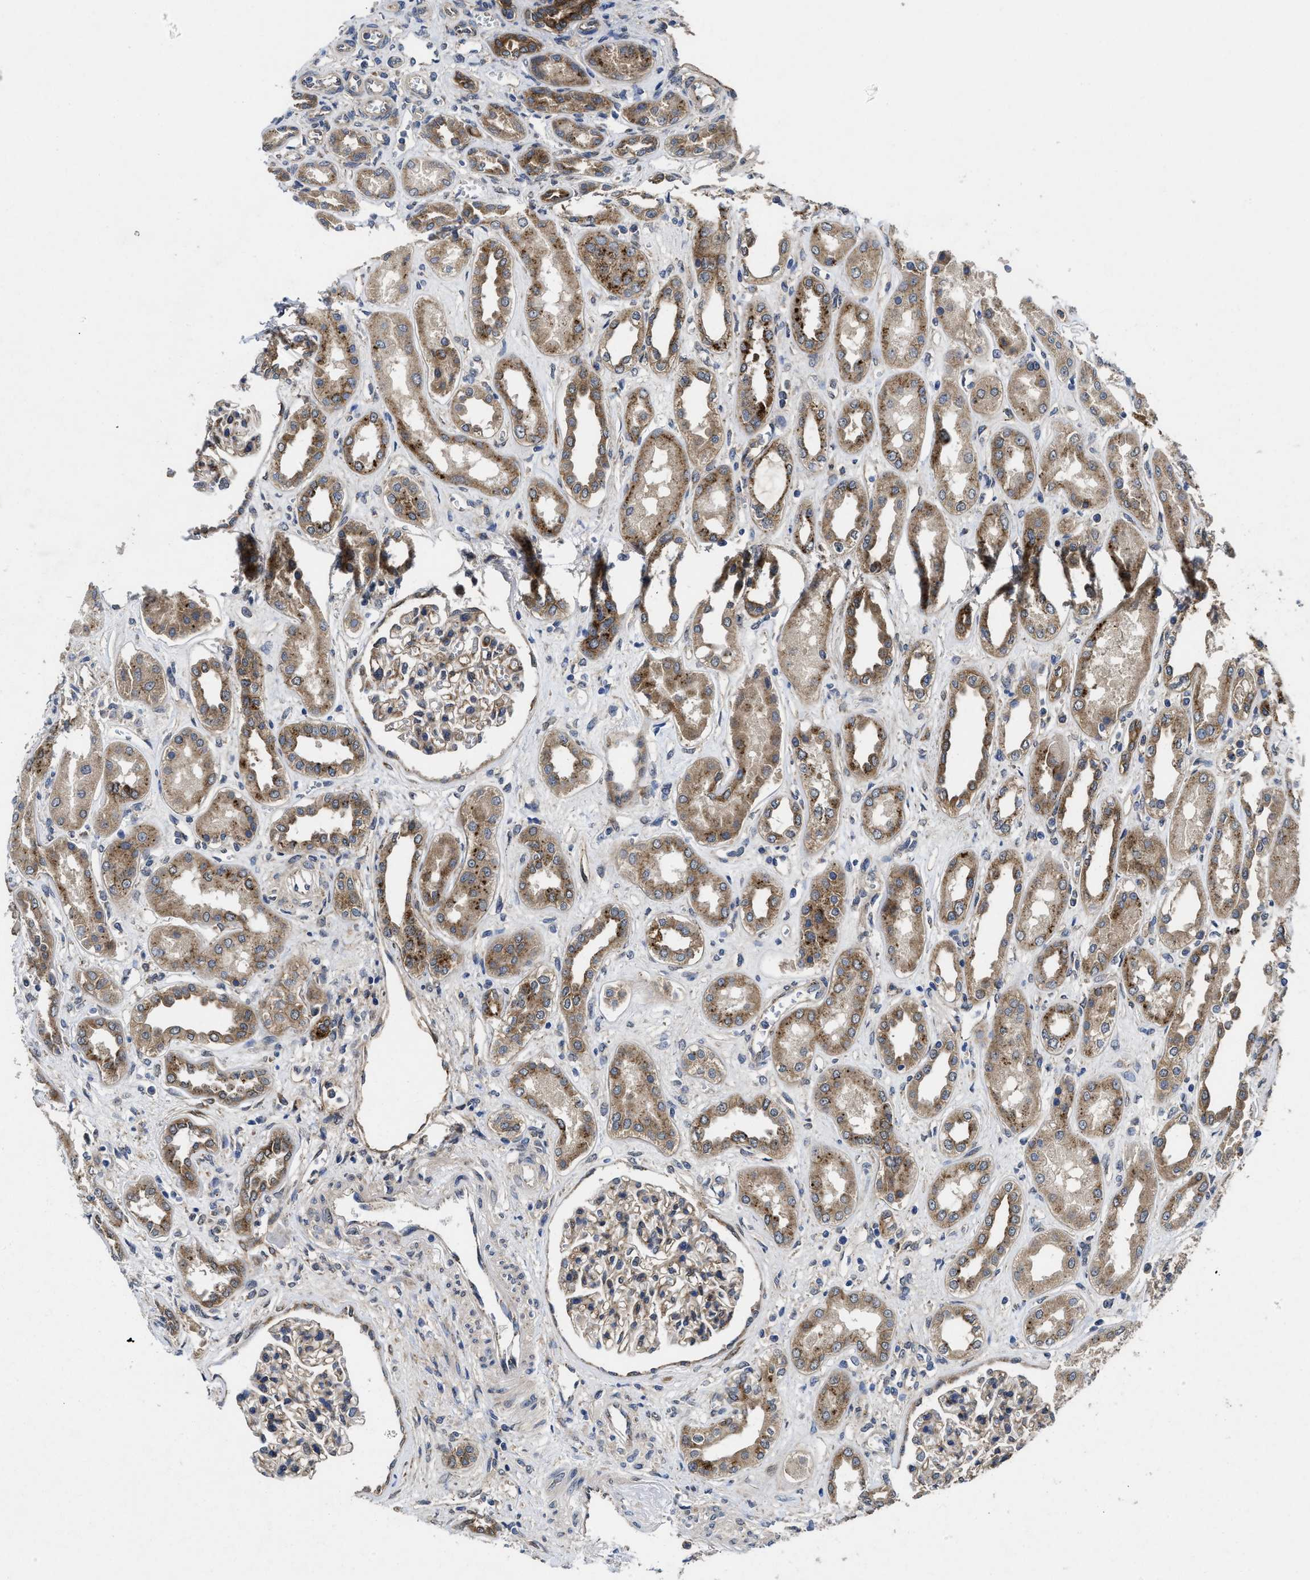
{"staining": {"intensity": "weak", "quantity": ">75%", "location": "cytoplasmic/membranous"}, "tissue": "kidney", "cell_type": "Cells in glomeruli", "image_type": "normal", "snomed": [{"axis": "morphology", "description": "Normal tissue, NOS"}, {"axis": "topography", "description": "Kidney"}], "caption": "Brown immunohistochemical staining in normal kidney shows weak cytoplasmic/membranous expression in approximately >75% of cells in glomeruli.", "gene": "PKD2", "patient": {"sex": "male", "age": 59}}